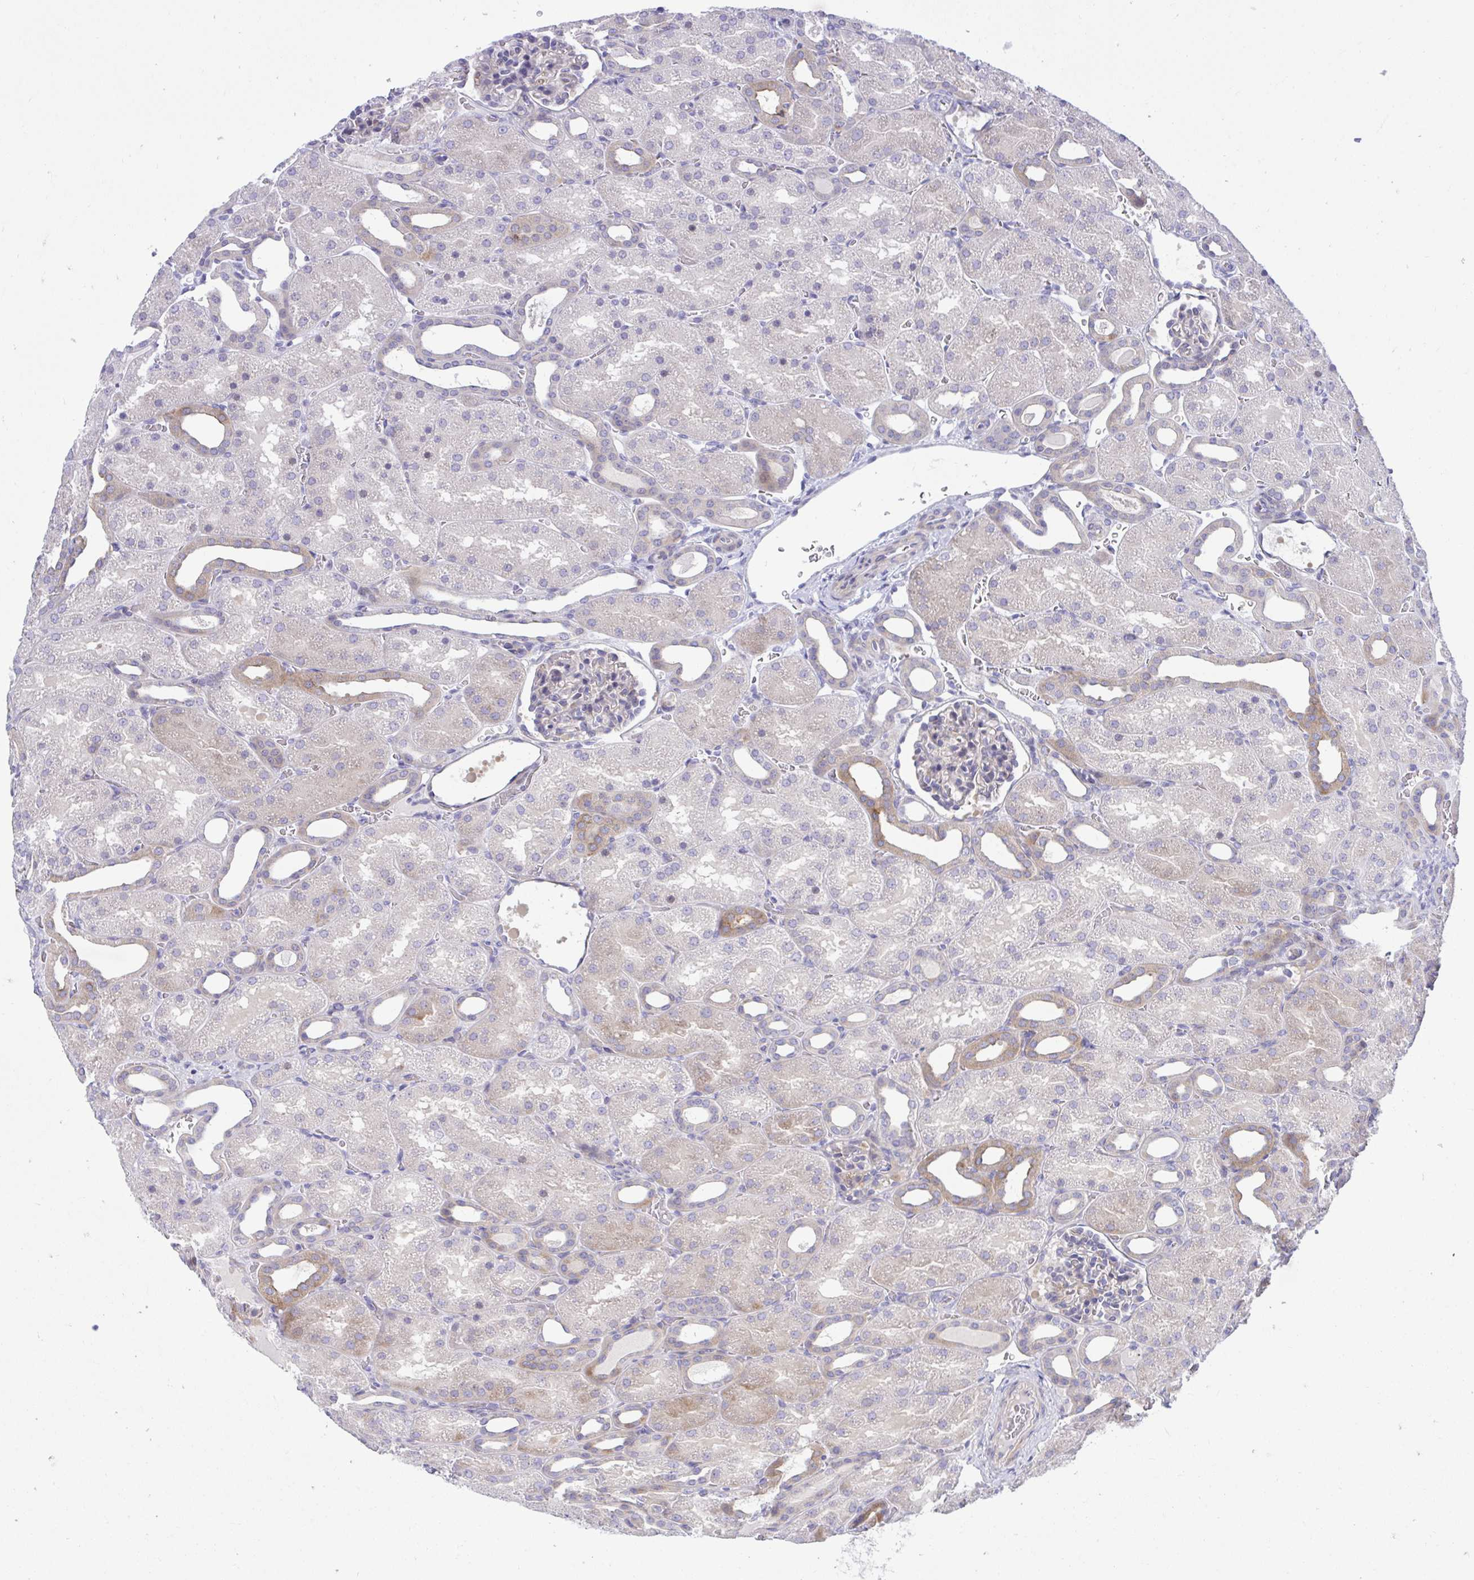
{"staining": {"intensity": "negative", "quantity": "none", "location": "none"}, "tissue": "kidney", "cell_type": "Cells in glomeruli", "image_type": "normal", "snomed": [{"axis": "morphology", "description": "Normal tissue, NOS"}, {"axis": "topography", "description": "Kidney"}], "caption": "Image shows no protein expression in cells in glomeruli of unremarkable kidney.", "gene": "MED9", "patient": {"sex": "male", "age": 2}}